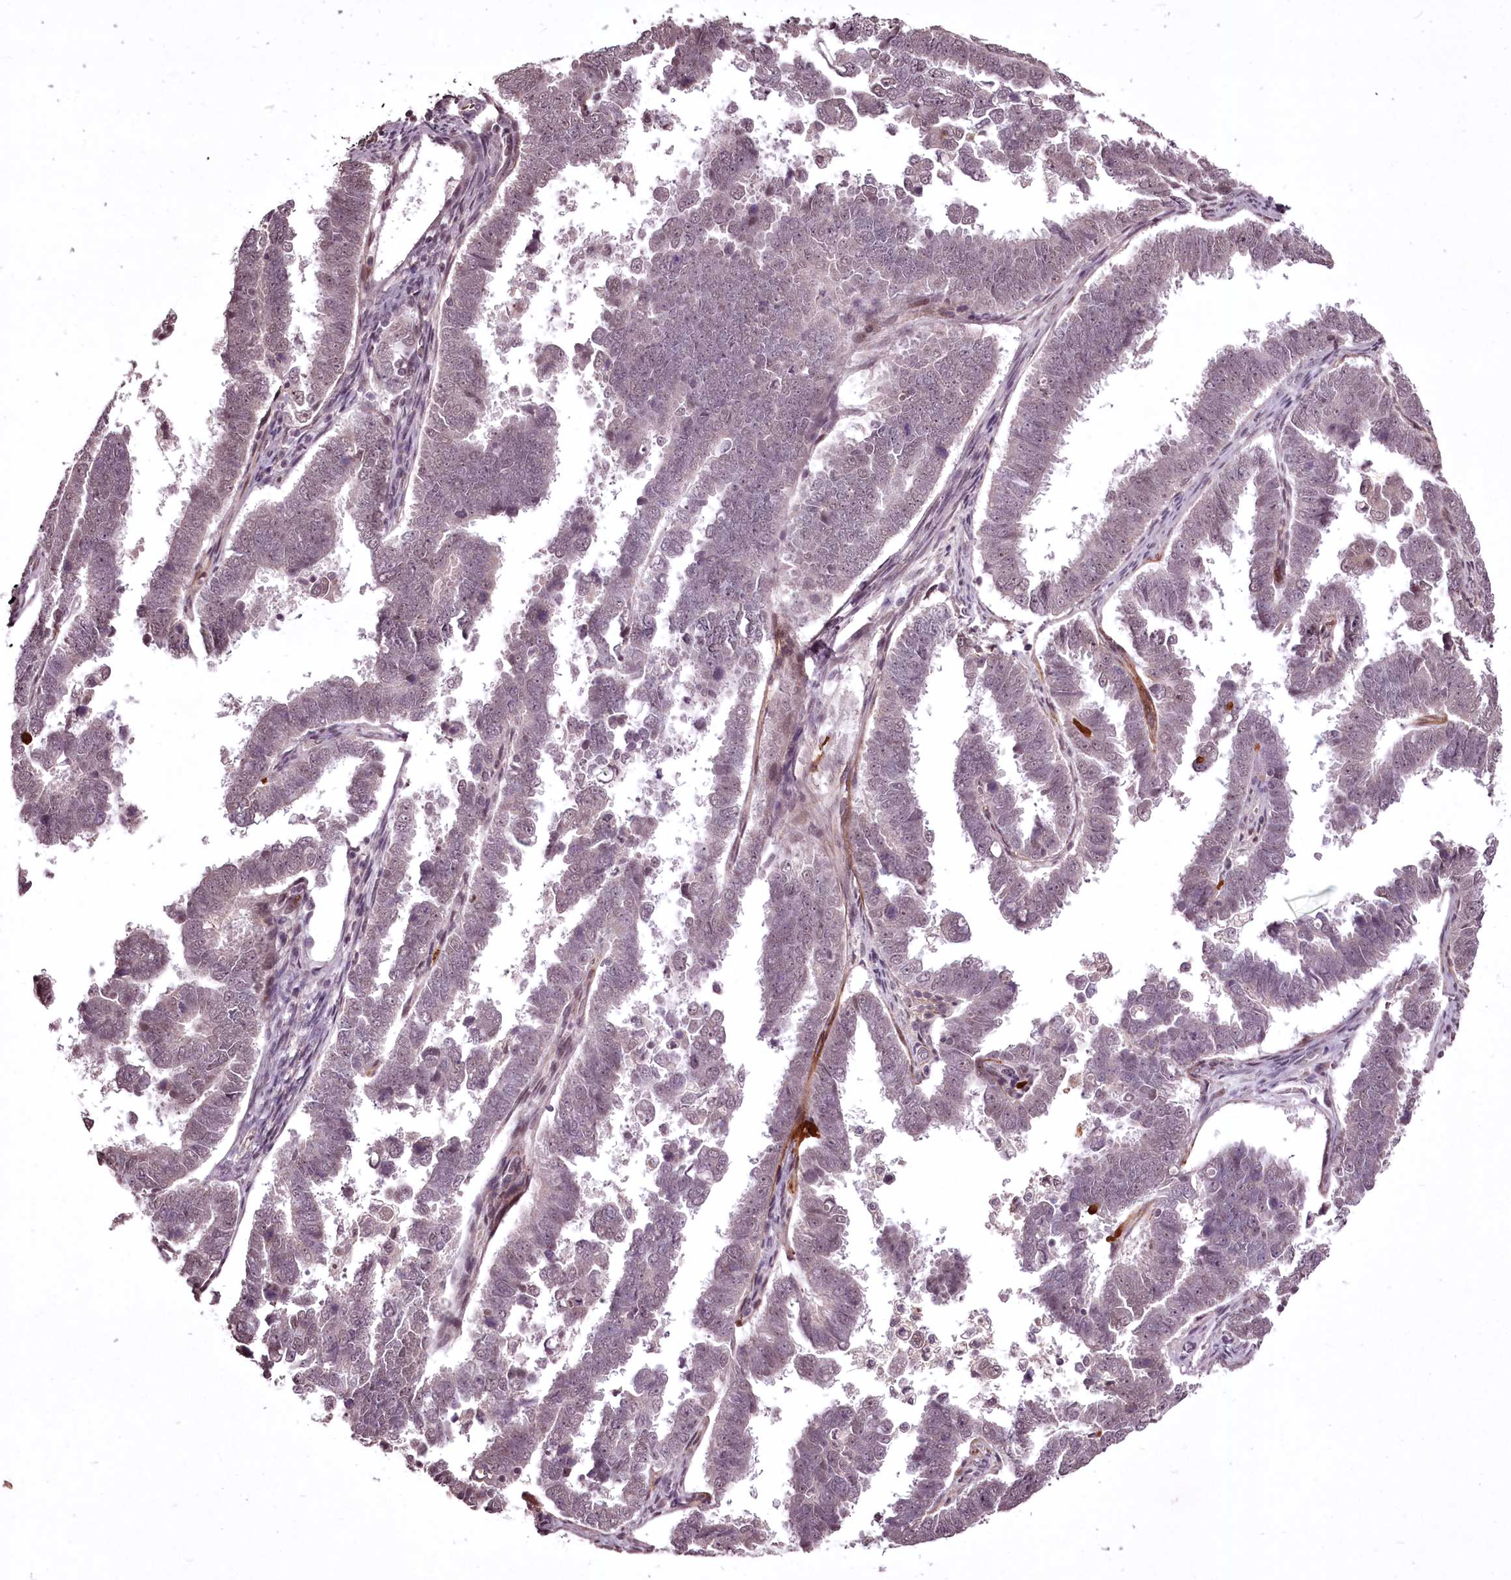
{"staining": {"intensity": "weak", "quantity": "<25%", "location": "nuclear"}, "tissue": "endometrial cancer", "cell_type": "Tumor cells", "image_type": "cancer", "snomed": [{"axis": "morphology", "description": "Adenocarcinoma, NOS"}, {"axis": "topography", "description": "Endometrium"}], "caption": "This is an immunohistochemistry photomicrograph of endometrial cancer. There is no expression in tumor cells.", "gene": "ADRA1D", "patient": {"sex": "female", "age": 75}}